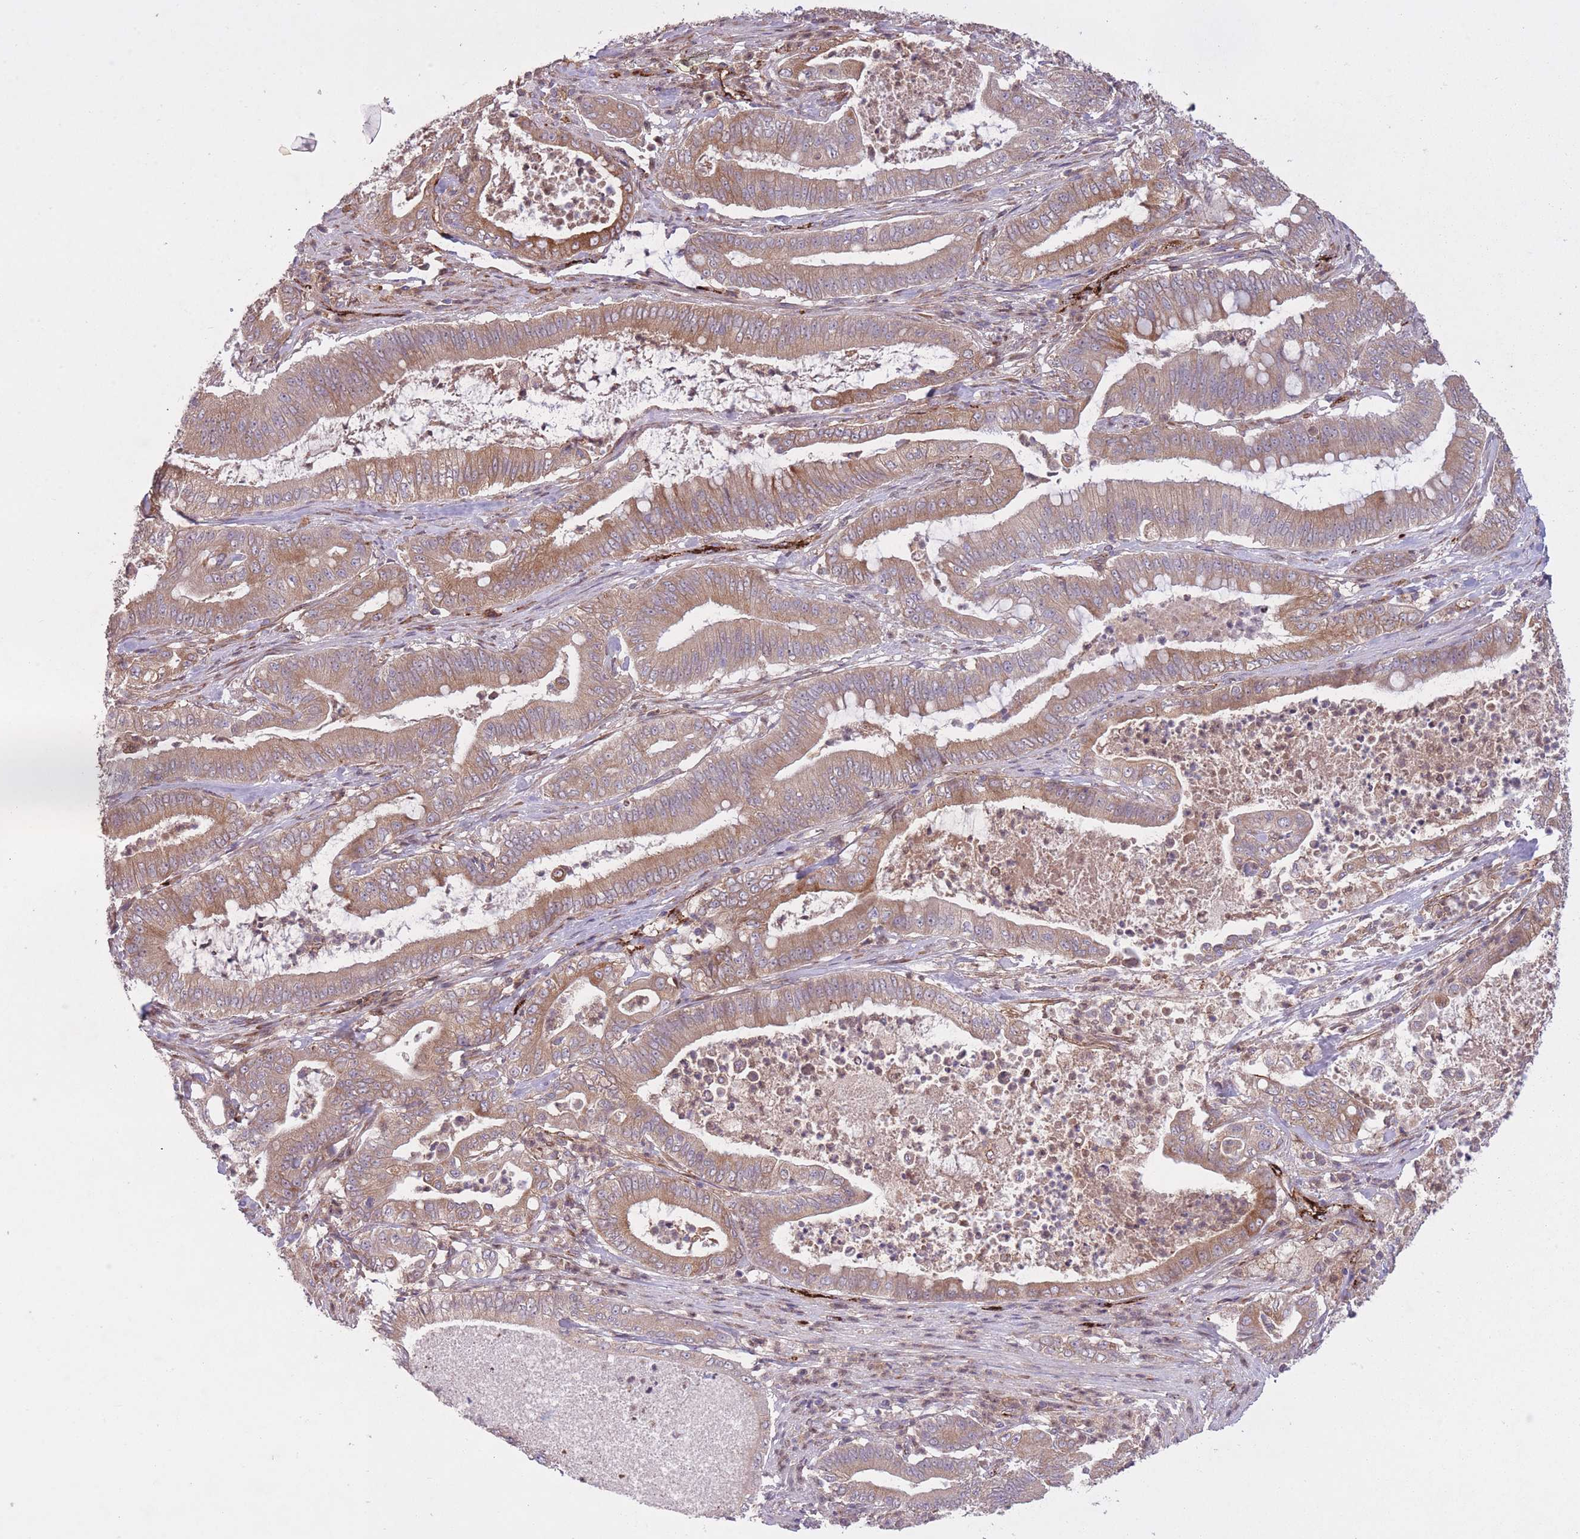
{"staining": {"intensity": "moderate", "quantity": ">75%", "location": "cytoplasmic/membranous"}, "tissue": "pancreatic cancer", "cell_type": "Tumor cells", "image_type": "cancer", "snomed": [{"axis": "morphology", "description": "Adenocarcinoma, NOS"}, {"axis": "topography", "description": "Pancreas"}], "caption": "A histopathology image showing moderate cytoplasmic/membranous staining in about >75% of tumor cells in pancreatic adenocarcinoma, as visualized by brown immunohistochemical staining.", "gene": "CISH", "patient": {"sex": "male", "age": 71}}